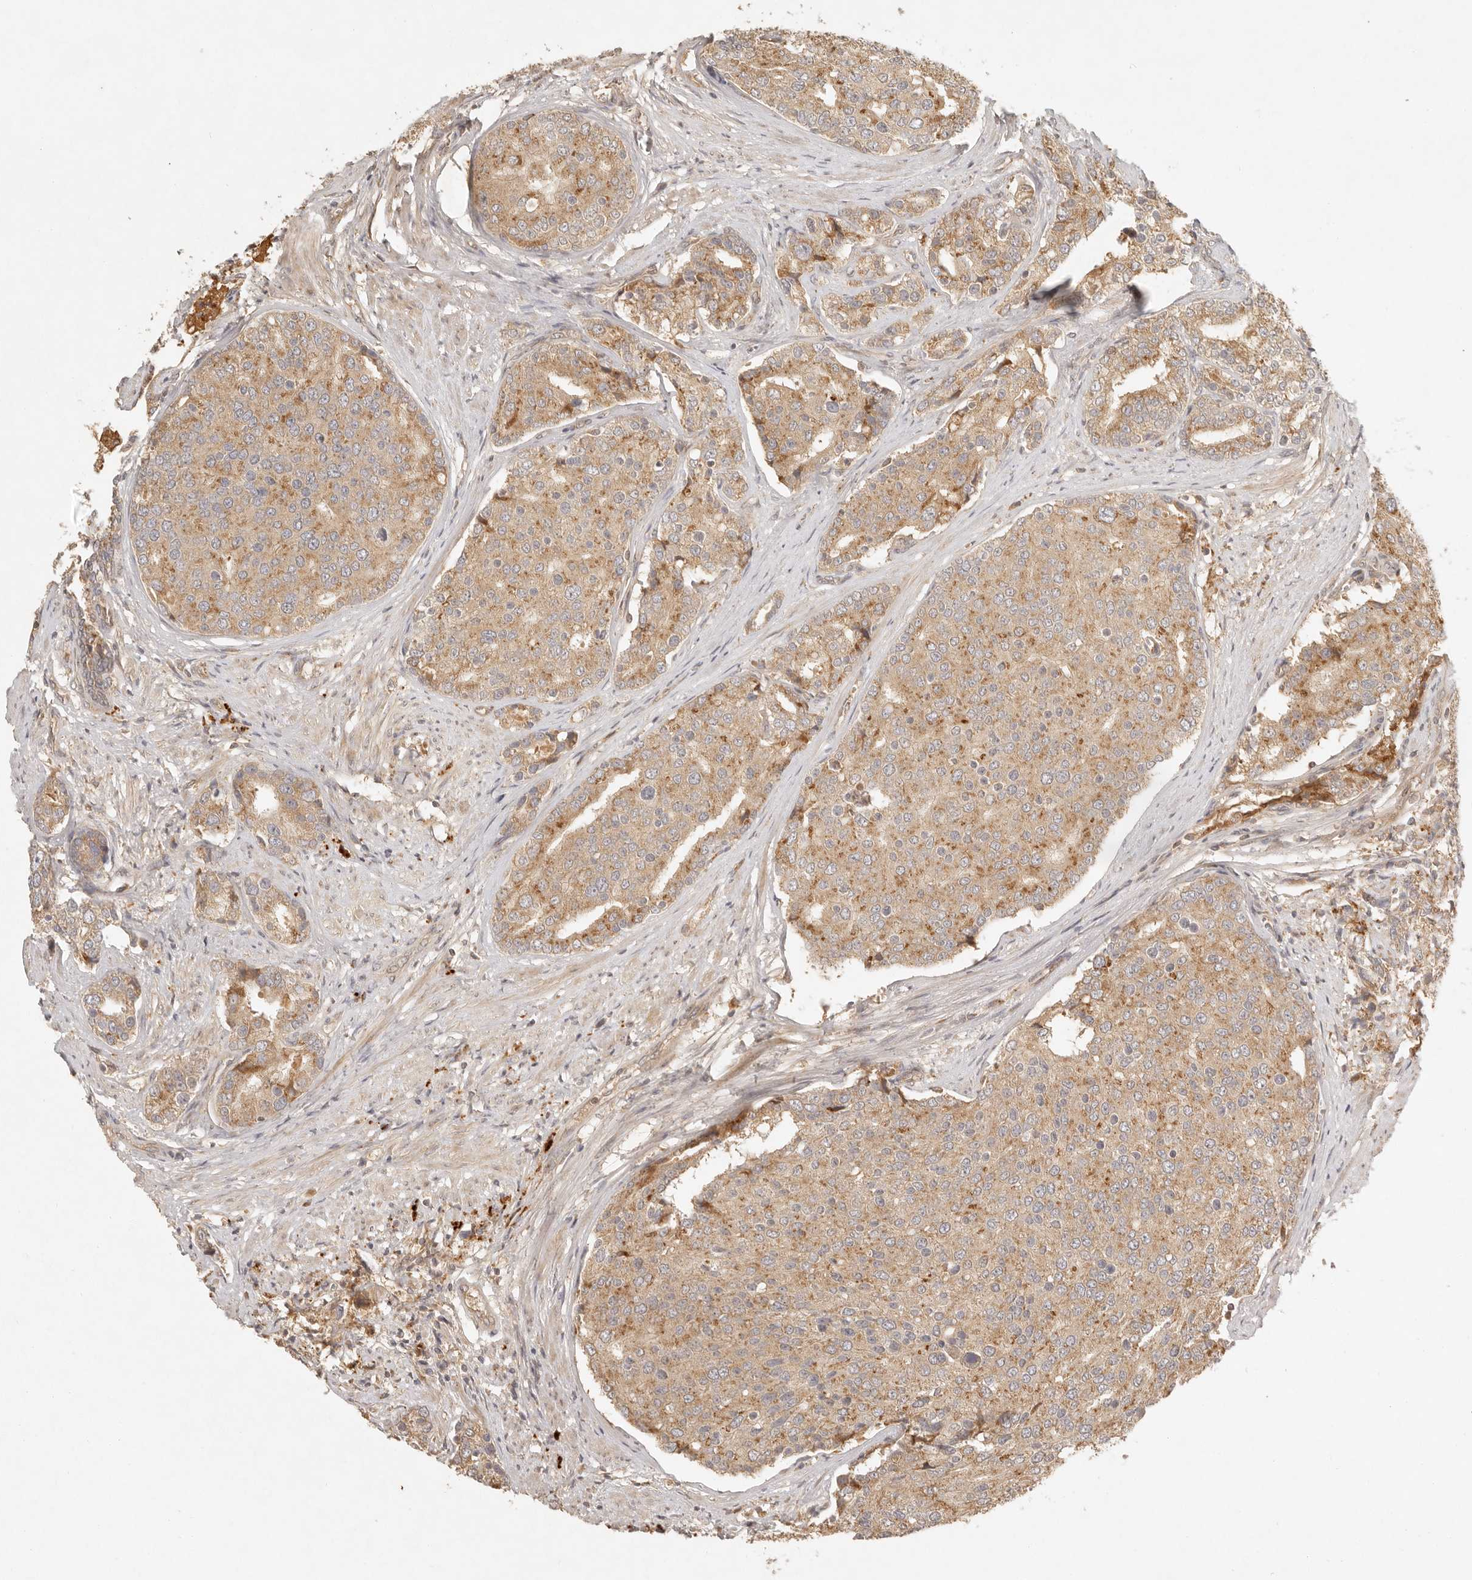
{"staining": {"intensity": "moderate", "quantity": ">75%", "location": "cytoplasmic/membranous"}, "tissue": "prostate cancer", "cell_type": "Tumor cells", "image_type": "cancer", "snomed": [{"axis": "morphology", "description": "Adenocarcinoma, High grade"}, {"axis": "topography", "description": "Prostate"}], "caption": "High-power microscopy captured an IHC micrograph of prostate high-grade adenocarcinoma, revealing moderate cytoplasmic/membranous expression in about >75% of tumor cells.", "gene": "ANKRD61", "patient": {"sex": "male", "age": 50}}